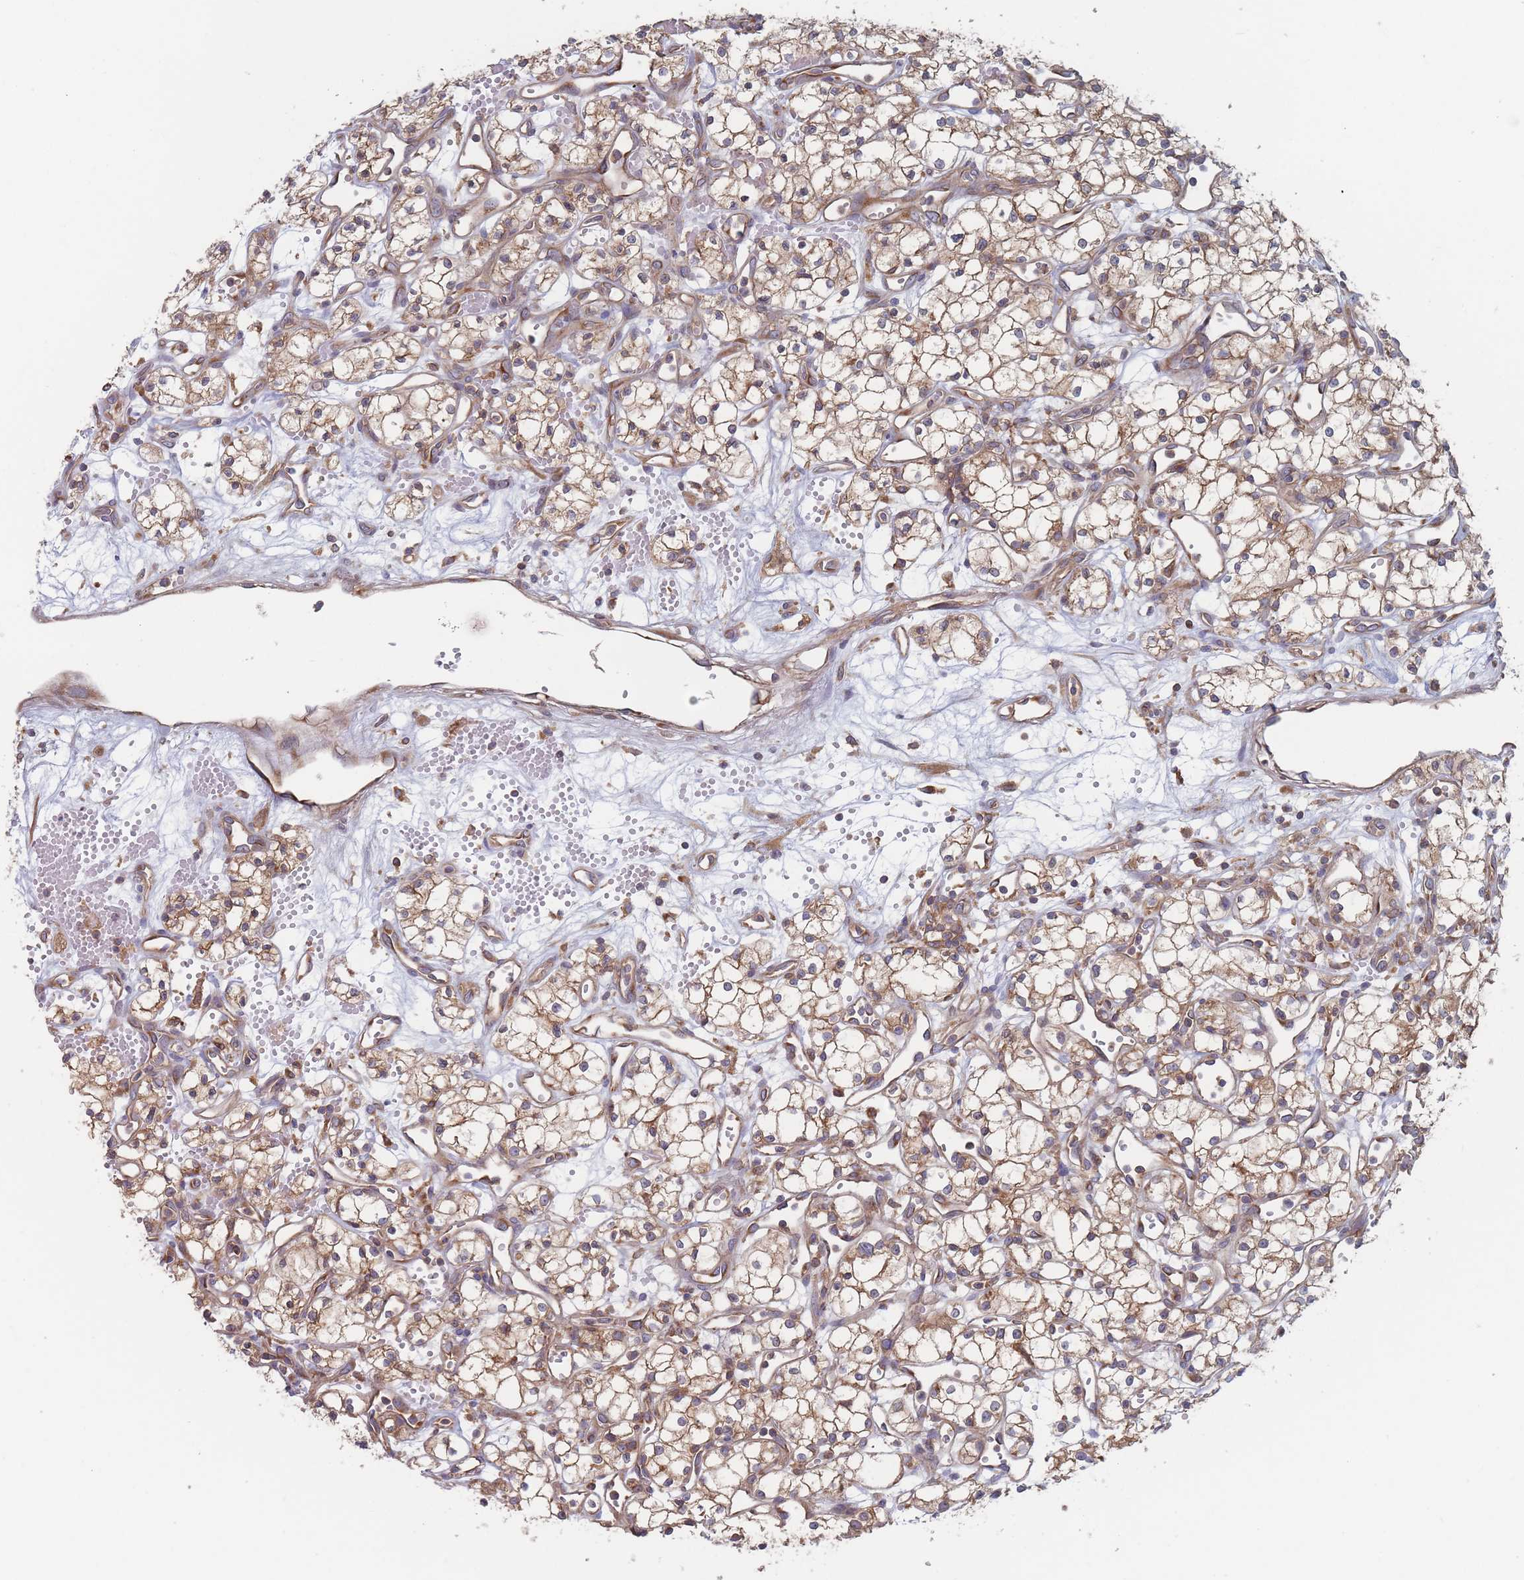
{"staining": {"intensity": "moderate", "quantity": "25%-75%", "location": "cytoplasmic/membranous"}, "tissue": "renal cancer", "cell_type": "Tumor cells", "image_type": "cancer", "snomed": [{"axis": "morphology", "description": "Adenocarcinoma, NOS"}, {"axis": "topography", "description": "Kidney"}], "caption": "Immunohistochemistry histopathology image of human renal cancer stained for a protein (brown), which reveals medium levels of moderate cytoplasmic/membranous staining in approximately 25%-75% of tumor cells.", "gene": "KDSR", "patient": {"sex": "male", "age": 59}}